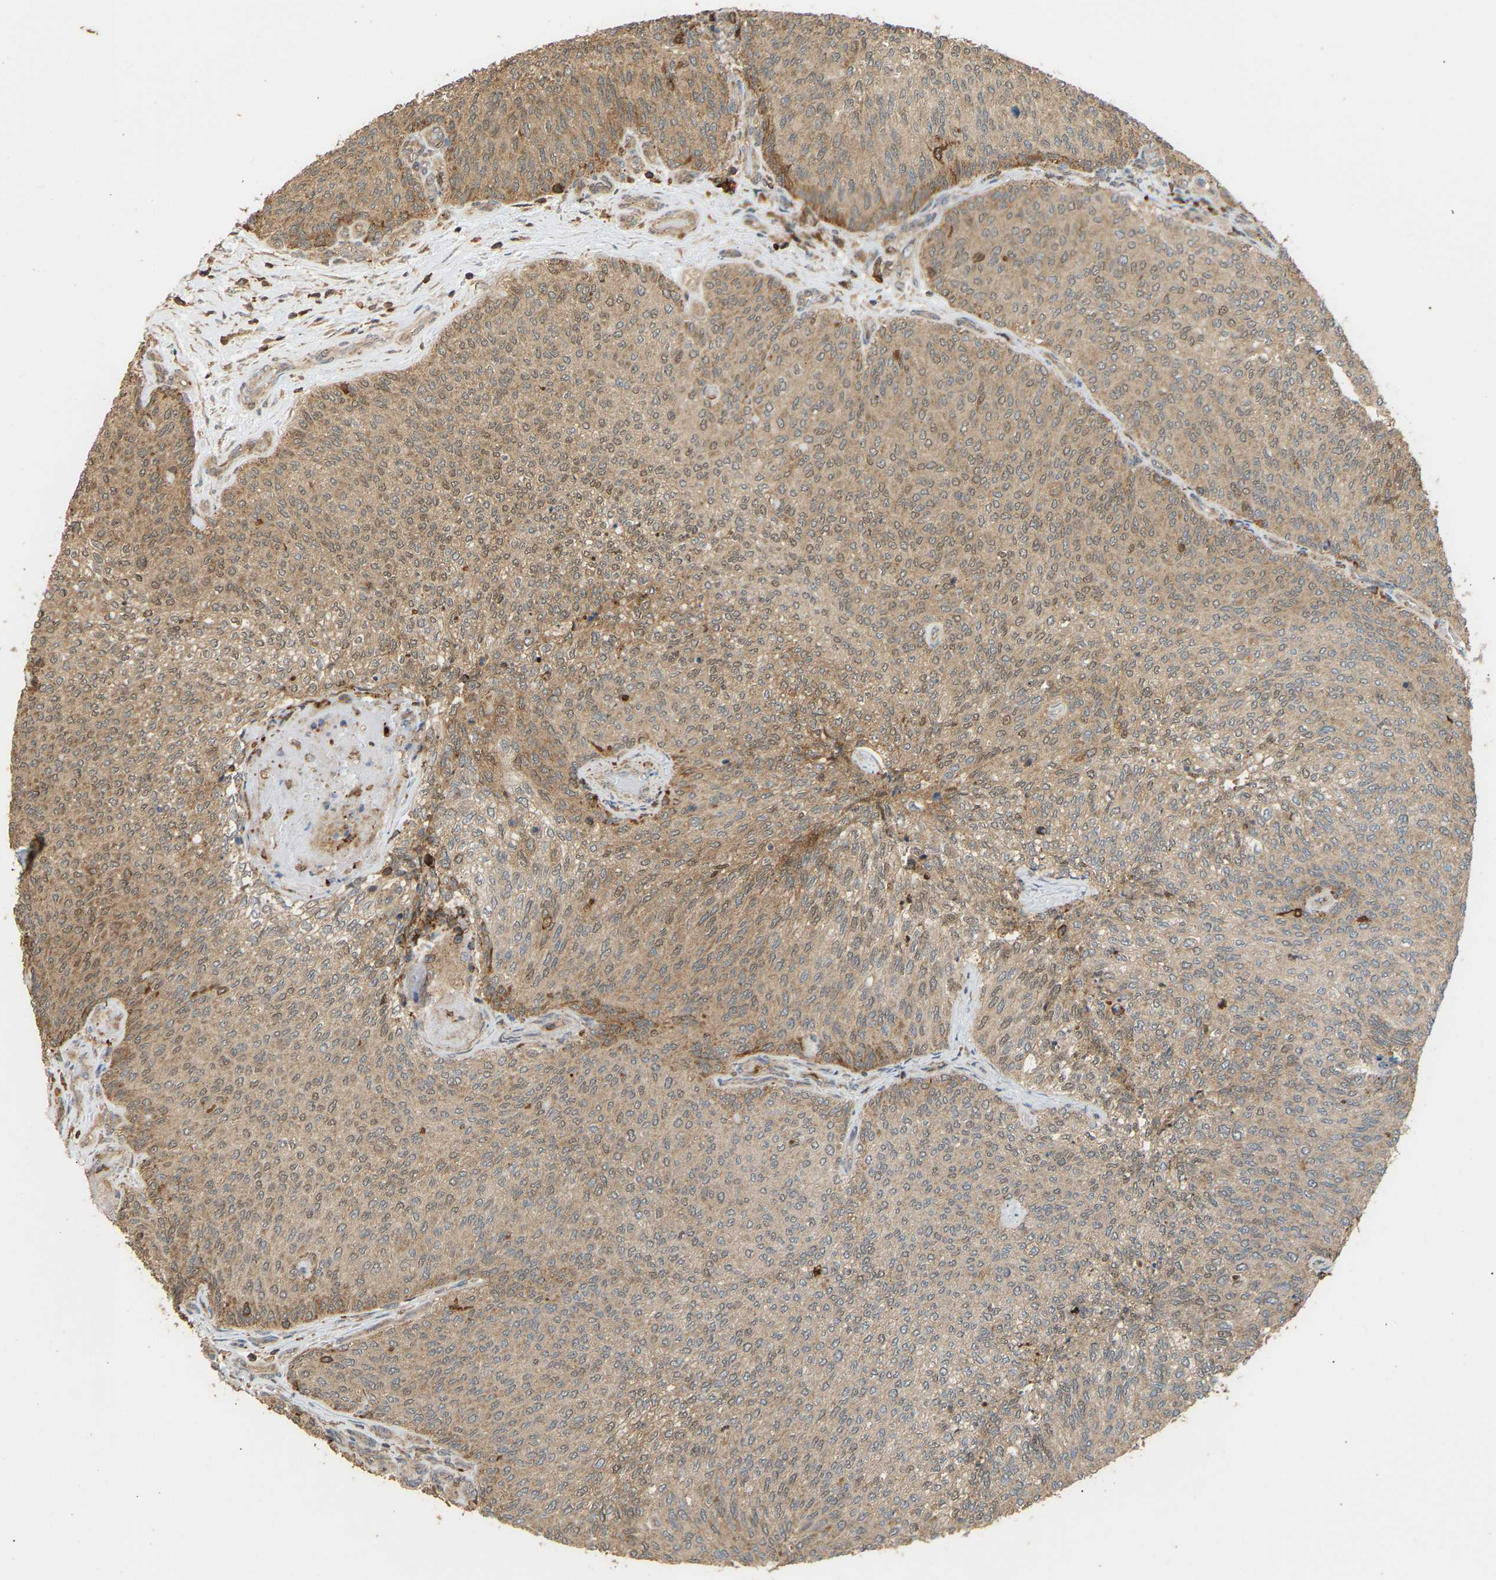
{"staining": {"intensity": "weak", "quantity": ">75%", "location": "cytoplasmic/membranous"}, "tissue": "urothelial cancer", "cell_type": "Tumor cells", "image_type": "cancer", "snomed": [{"axis": "morphology", "description": "Urothelial carcinoma, Low grade"}, {"axis": "topography", "description": "Urinary bladder"}], "caption": "Immunohistochemical staining of urothelial cancer exhibits low levels of weak cytoplasmic/membranous staining in about >75% of tumor cells.", "gene": "GOPC", "patient": {"sex": "female", "age": 79}}